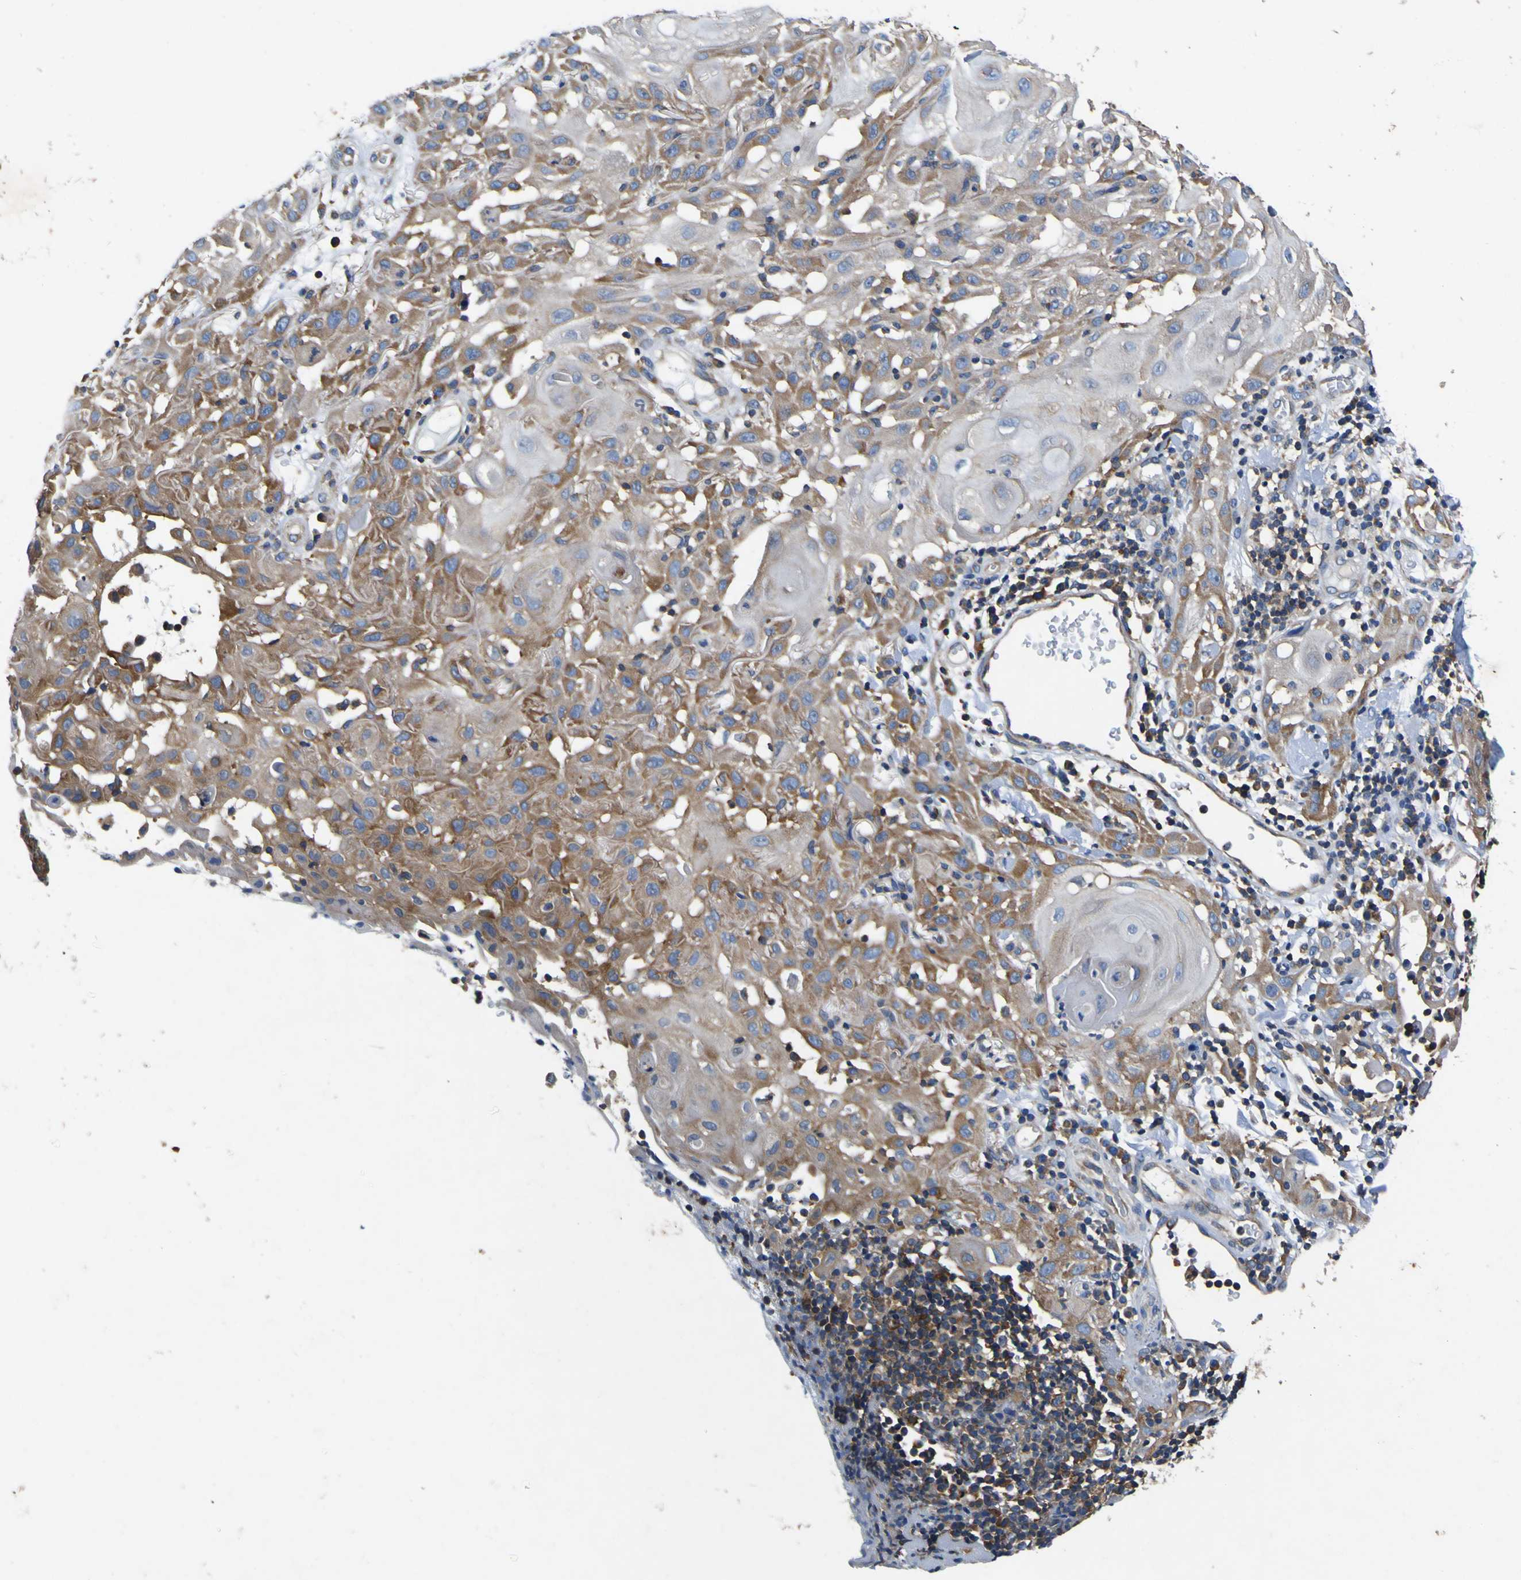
{"staining": {"intensity": "moderate", "quantity": ">75%", "location": "cytoplasmic/membranous"}, "tissue": "skin cancer", "cell_type": "Tumor cells", "image_type": "cancer", "snomed": [{"axis": "morphology", "description": "Squamous cell carcinoma, NOS"}, {"axis": "topography", "description": "Skin"}], "caption": "Skin cancer (squamous cell carcinoma) was stained to show a protein in brown. There is medium levels of moderate cytoplasmic/membranous positivity in approximately >75% of tumor cells.", "gene": "CNR2", "patient": {"sex": "male", "age": 24}}